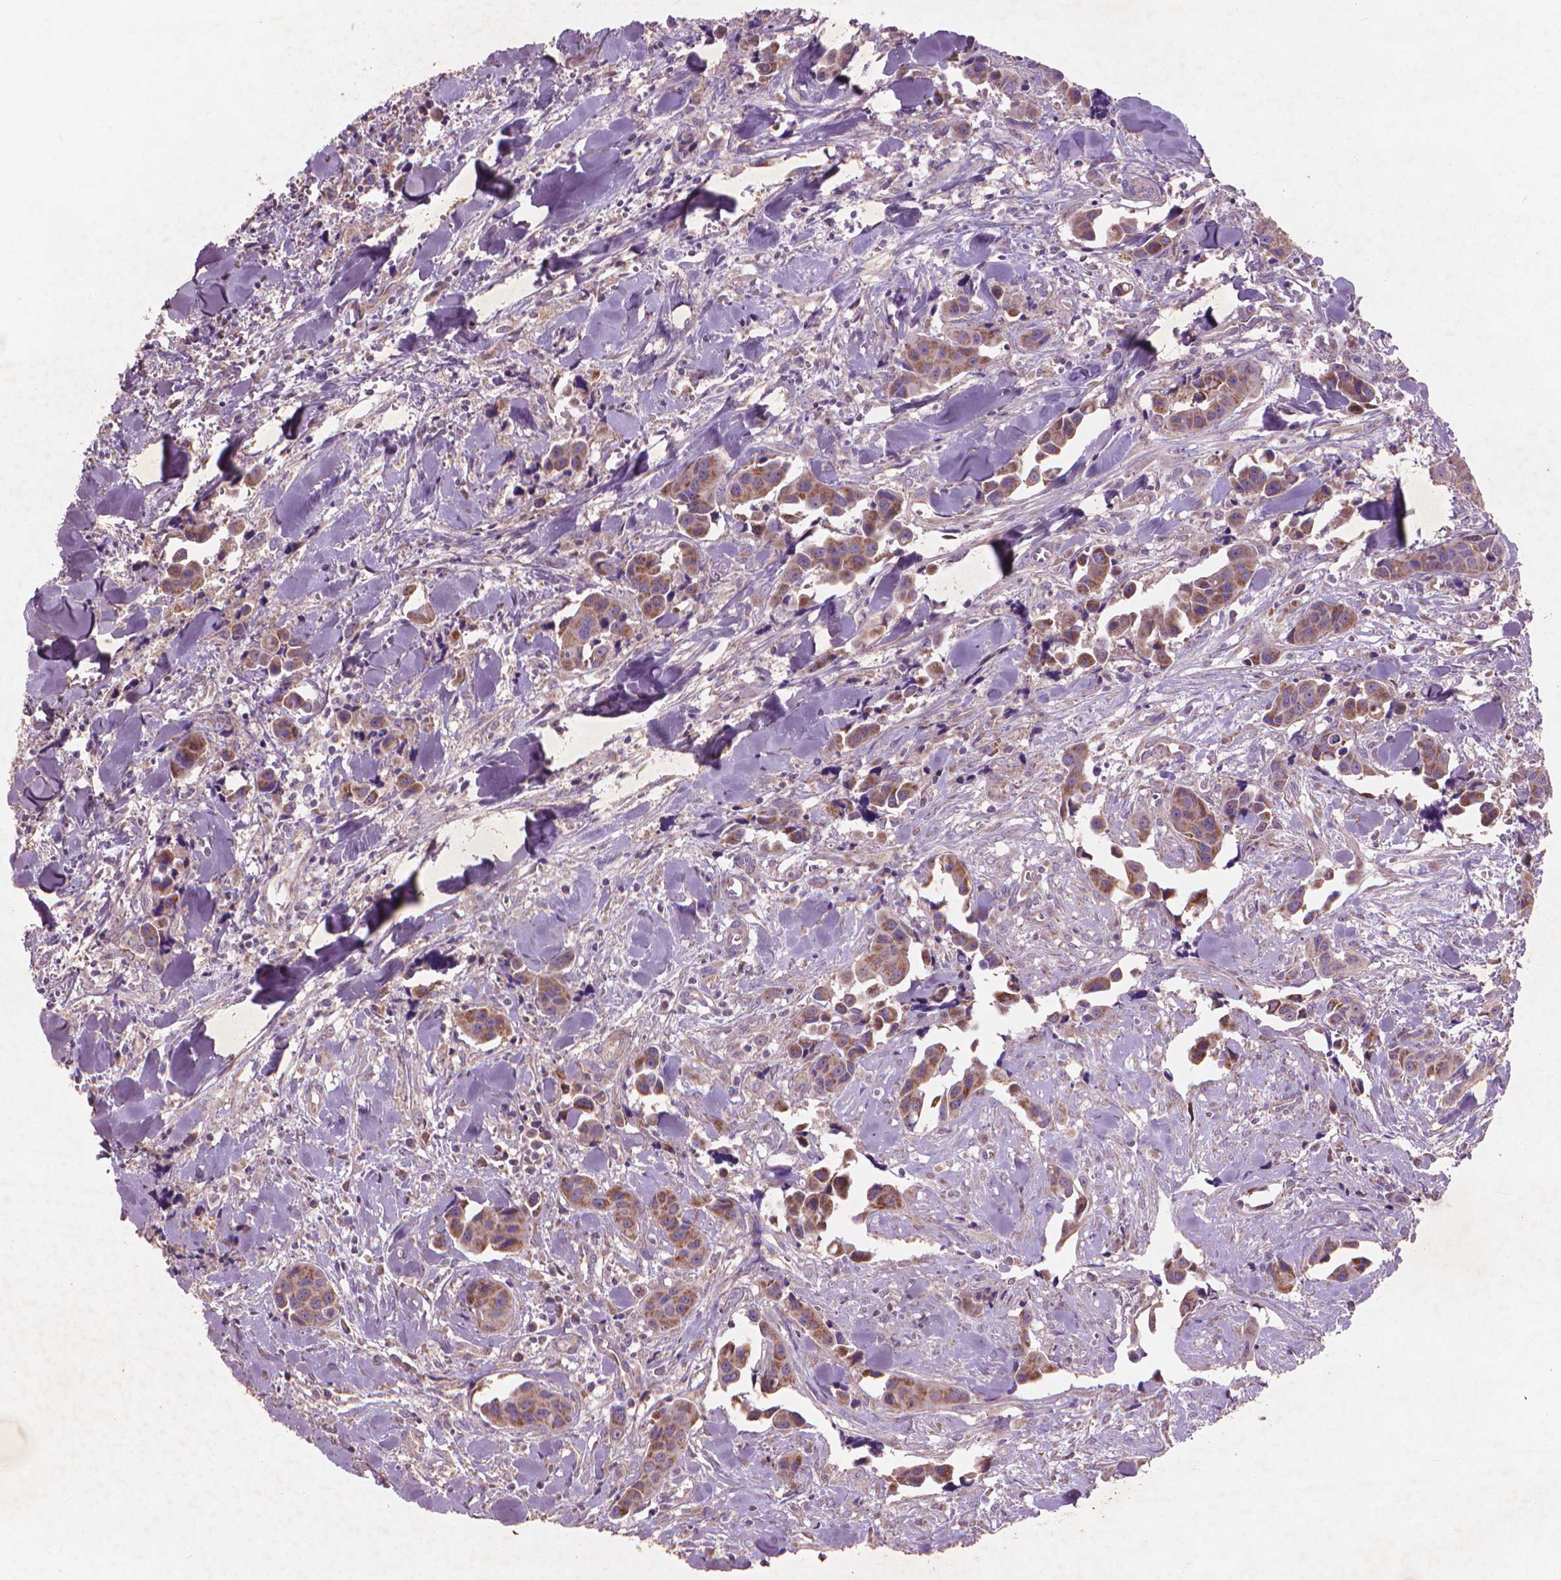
{"staining": {"intensity": "moderate", "quantity": ">75%", "location": "cytoplasmic/membranous"}, "tissue": "head and neck cancer", "cell_type": "Tumor cells", "image_type": "cancer", "snomed": [{"axis": "morphology", "description": "Adenocarcinoma, NOS"}, {"axis": "topography", "description": "Head-Neck"}], "caption": "Protein analysis of head and neck adenocarcinoma tissue exhibits moderate cytoplasmic/membranous staining in about >75% of tumor cells.", "gene": "NLRX1", "patient": {"sex": "male", "age": 76}}